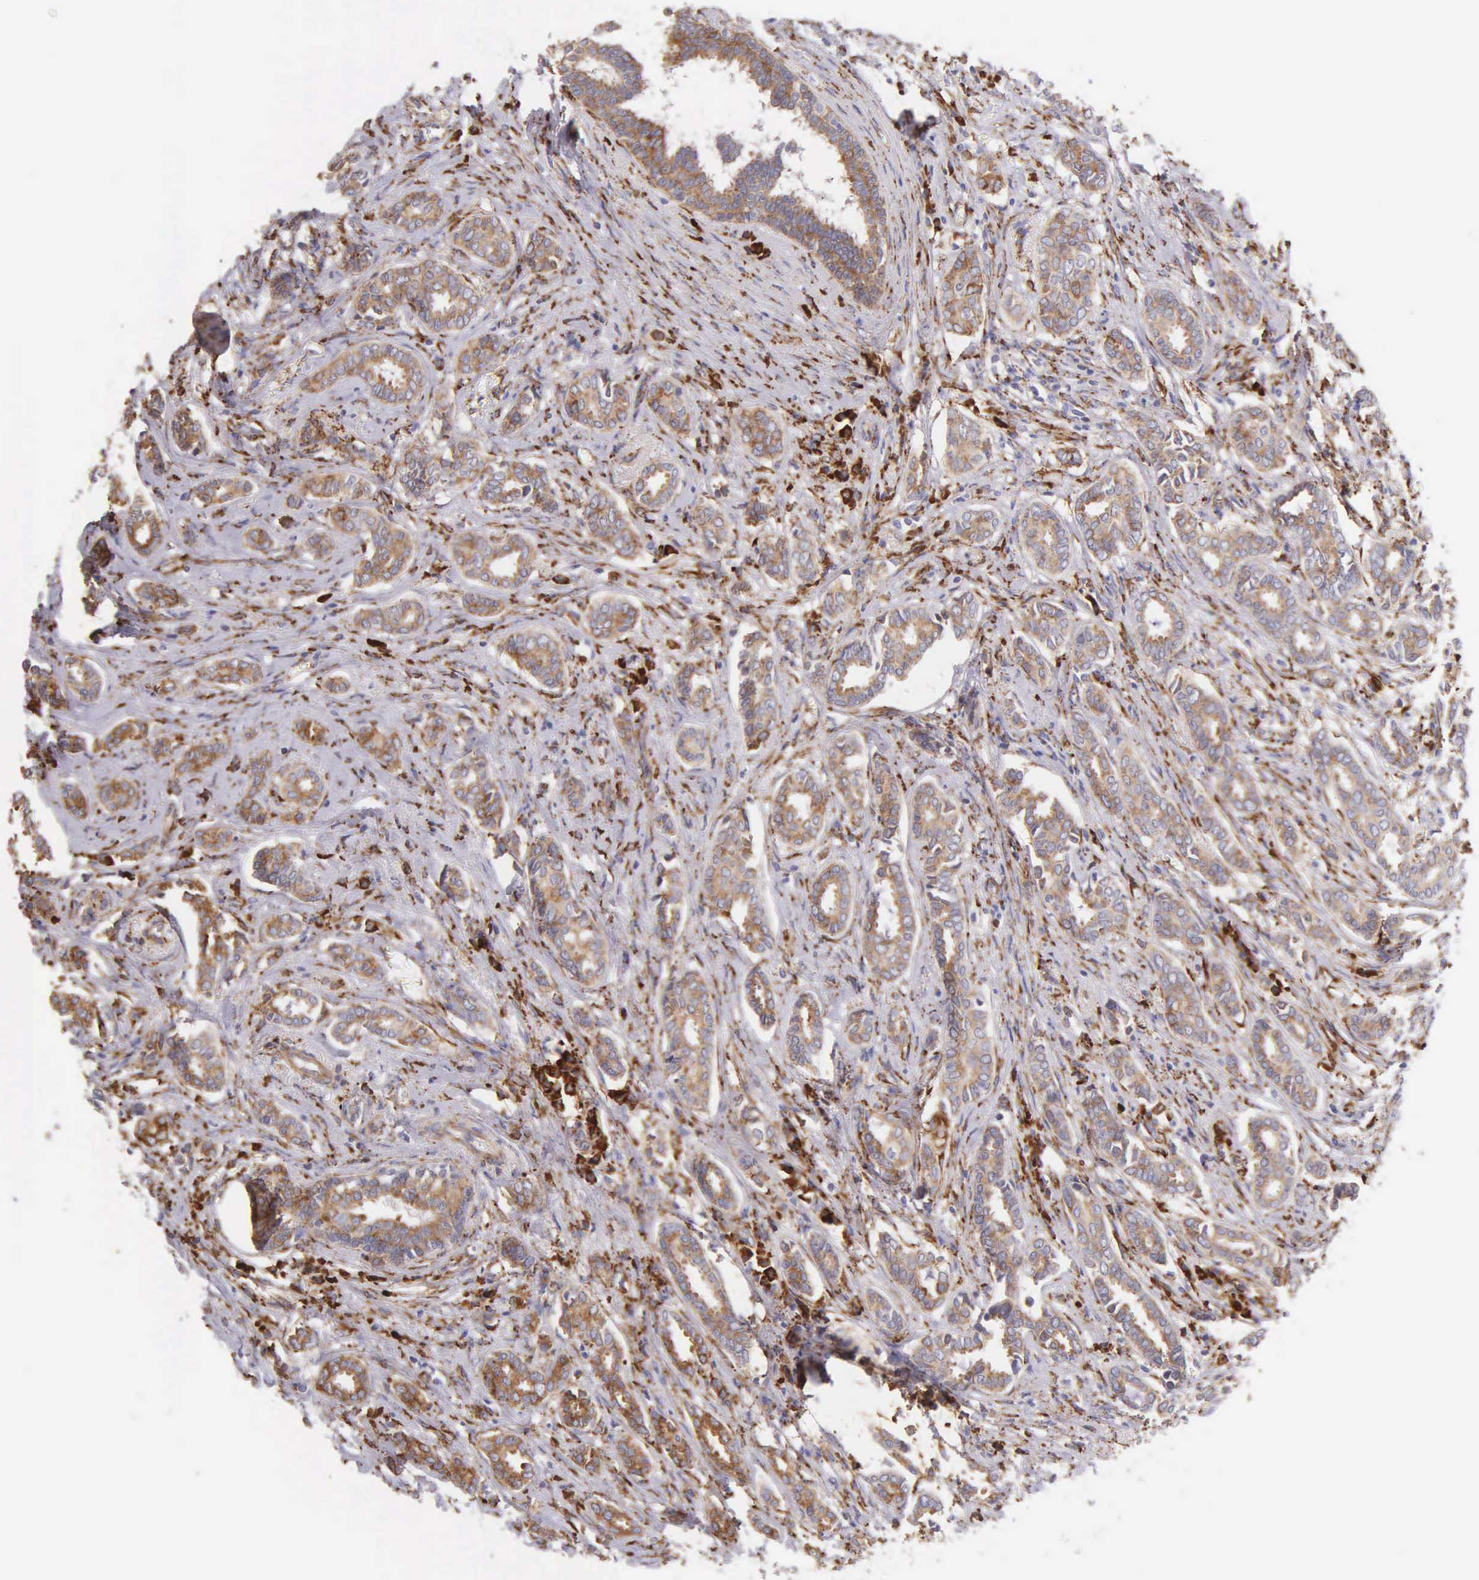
{"staining": {"intensity": "moderate", "quantity": ">75%", "location": "cytoplasmic/membranous"}, "tissue": "breast cancer", "cell_type": "Tumor cells", "image_type": "cancer", "snomed": [{"axis": "morphology", "description": "Duct carcinoma"}, {"axis": "topography", "description": "Breast"}], "caption": "Moderate cytoplasmic/membranous protein staining is appreciated in approximately >75% of tumor cells in breast infiltrating ductal carcinoma.", "gene": "CKAP4", "patient": {"sex": "female", "age": 50}}